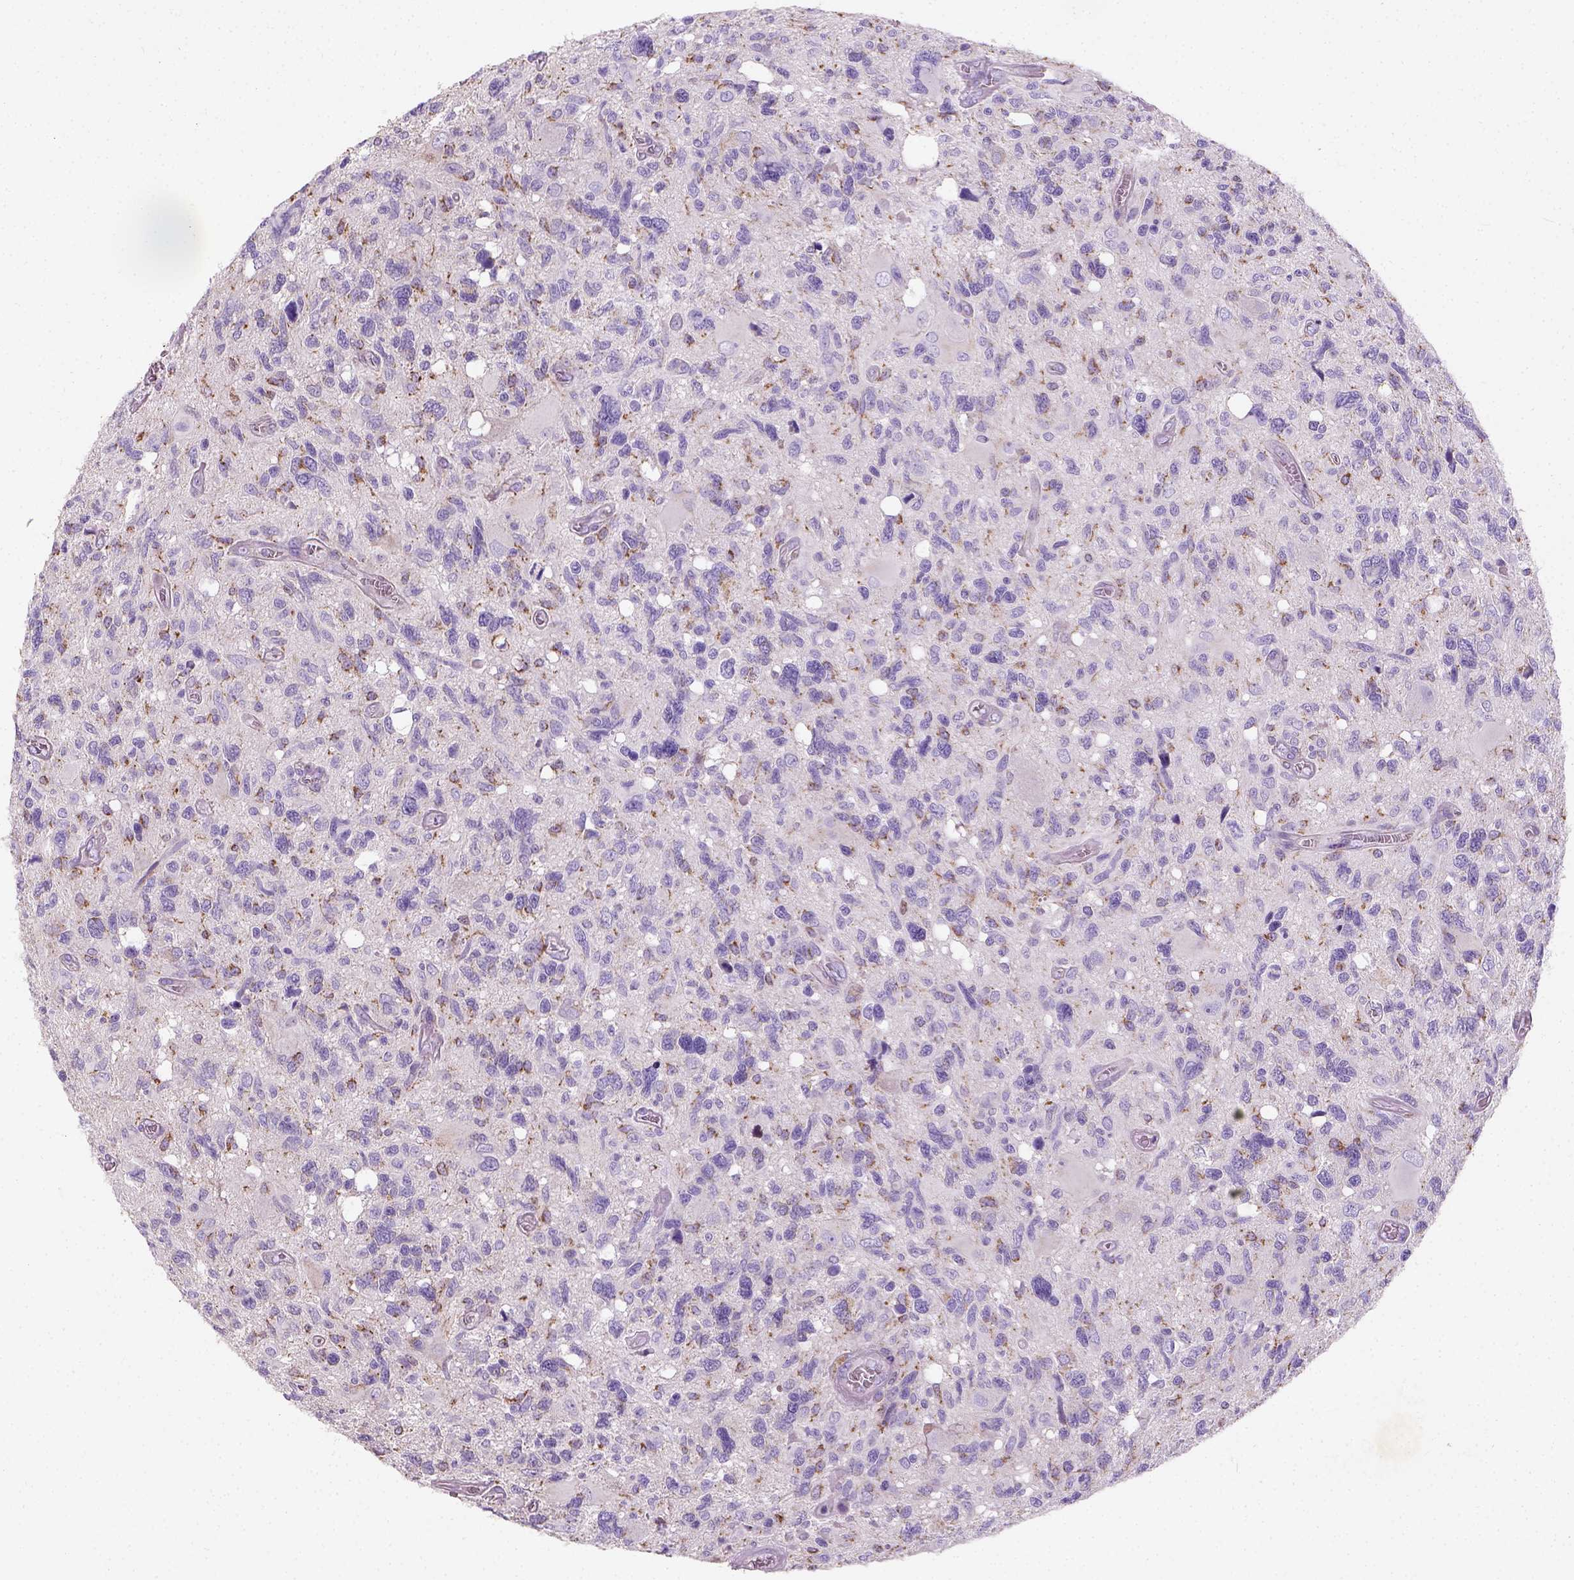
{"staining": {"intensity": "negative", "quantity": "none", "location": "none"}, "tissue": "glioma", "cell_type": "Tumor cells", "image_type": "cancer", "snomed": [{"axis": "morphology", "description": "Glioma, malignant, High grade"}, {"axis": "topography", "description": "Brain"}], "caption": "This is an IHC photomicrograph of glioma. There is no staining in tumor cells.", "gene": "CHODL", "patient": {"sex": "male", "age": 49}}